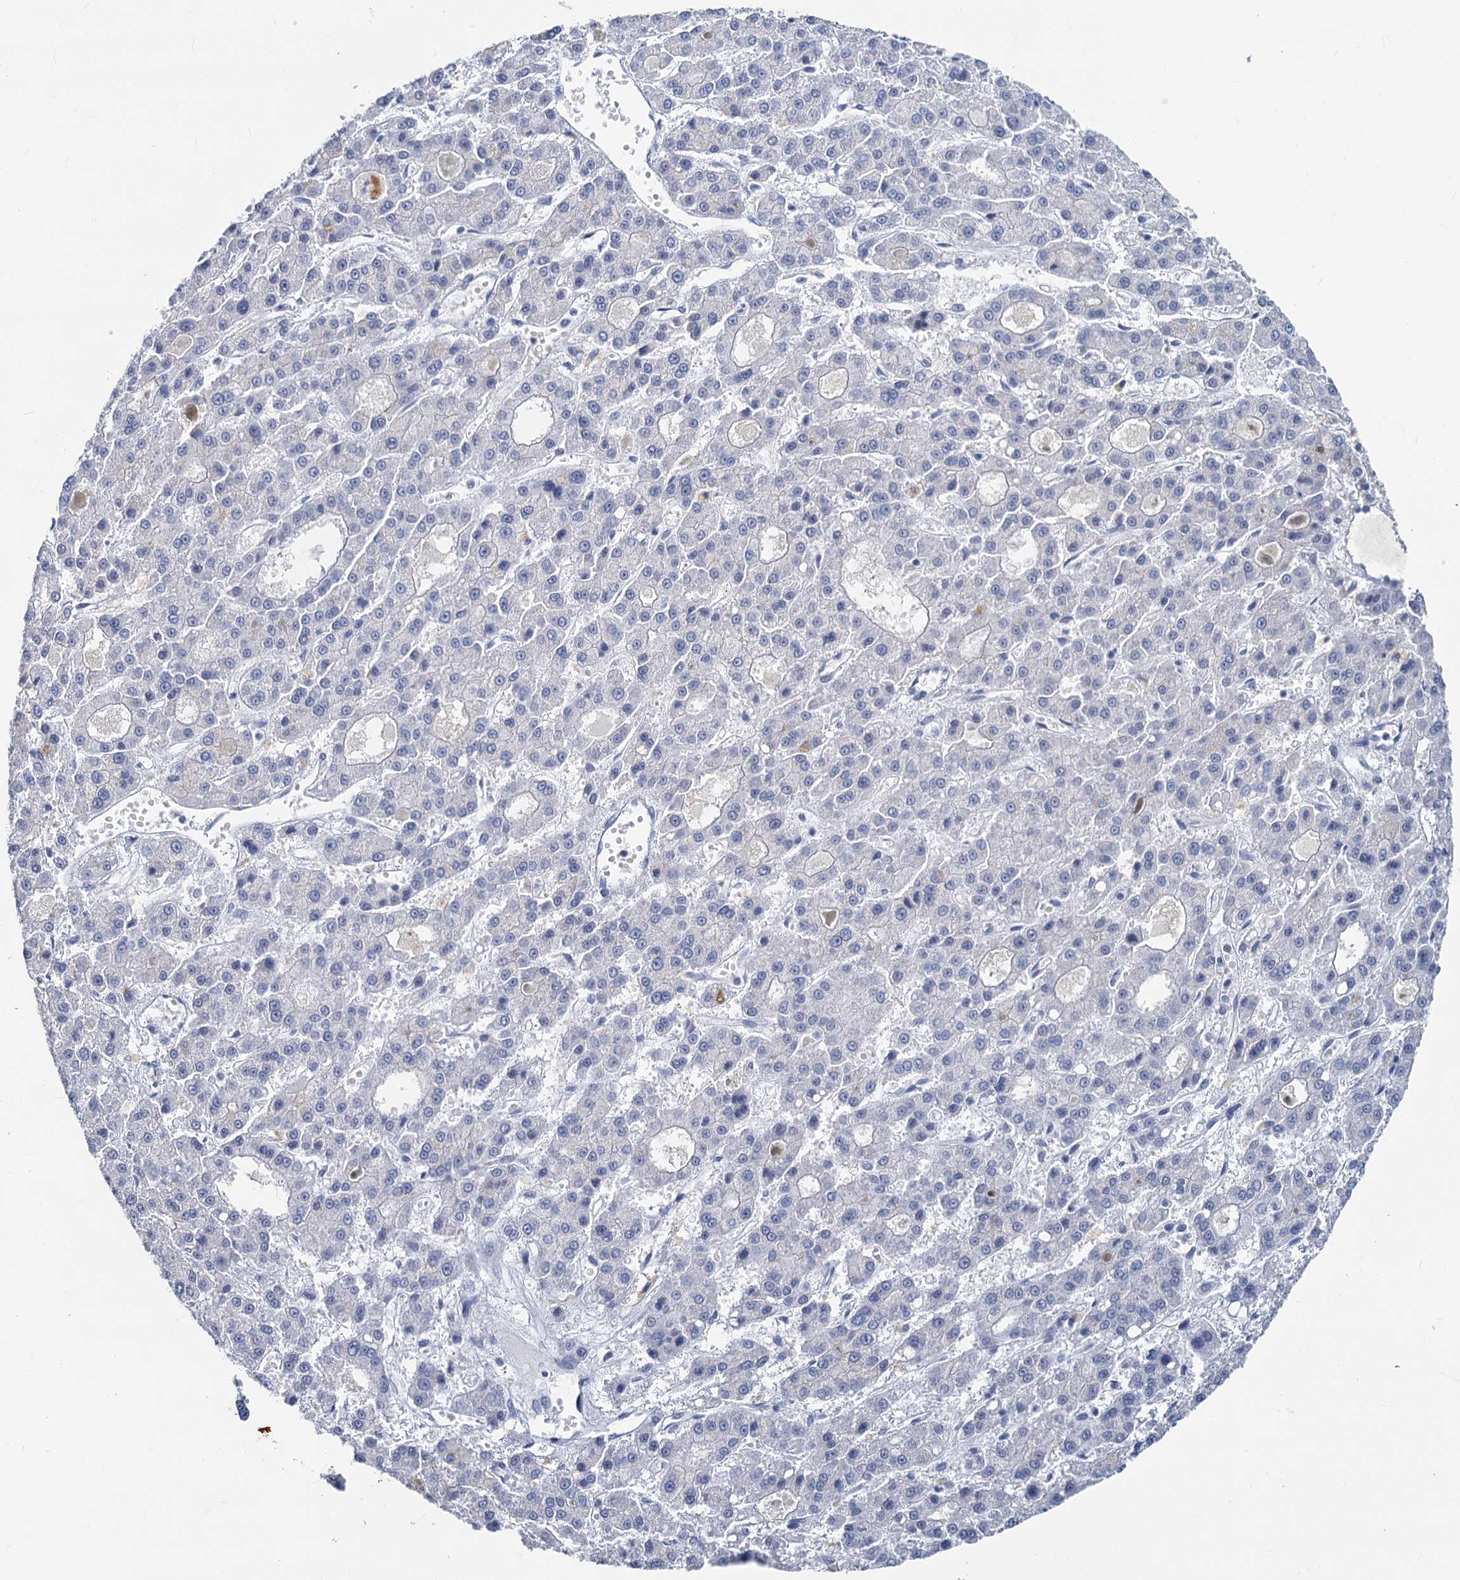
{"staining": {"intensity": "negative", "quantity": "none", "location": "none"}, "tissue": "liver cancer", "cell_type": "Tumor cells", "image_type": "cancer", "snomed": [{"axis": "morphology", "description": "Carcinoma, Hepatocellular, NOS"}, {"axis": "topography", "description": "Liver"}], "caption": "A high-resolution photomicrograph shows immunohistochemistry staining of liver cancer (hepatocellular carcinoma), which displays no significant positivity in tumor cells. (Immunohistochemistry (ihc), brightfield microscopy, high magnification).", "gene": "CHGA", "patient": {"sex": "male", "age": 70}}